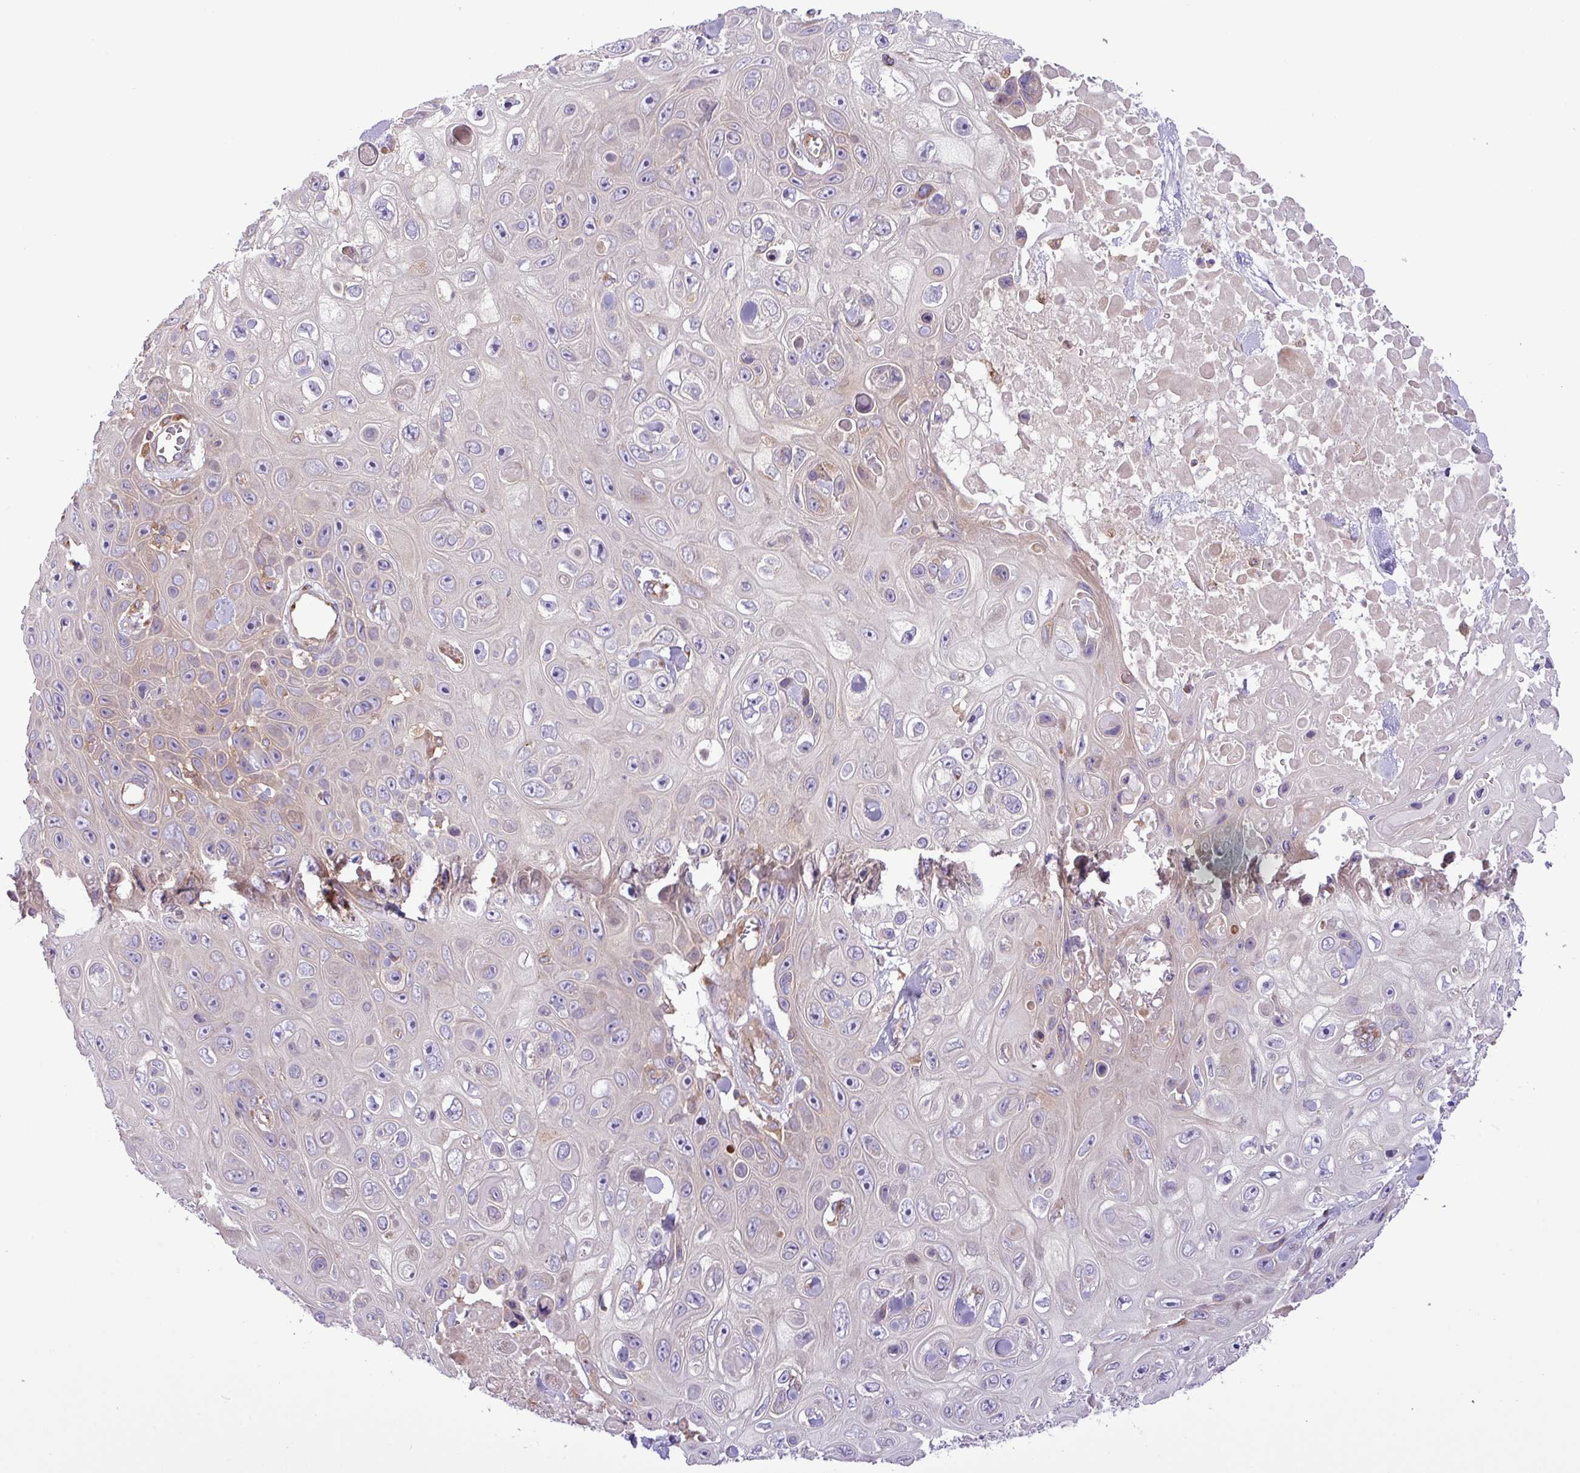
{"staining": {"intensity": "negative", "quantity": "none", "location": "none"}, "tissue": "skin cancer", "cell_type": "Tumor cells", "image_type": "cancer", "snomed": [{"axis": "morphology", "description": "Squamous cell carcinoma, NOS"}, {"axis": "topography", "description": "Skin"}], "caption": "Squamous cell carcinoma (skin) was stained to show a protein in brown. There is no significant positivity in tumor cells.", "gene": "RAB19", "patient": {"sex": "male", "age": 82}}